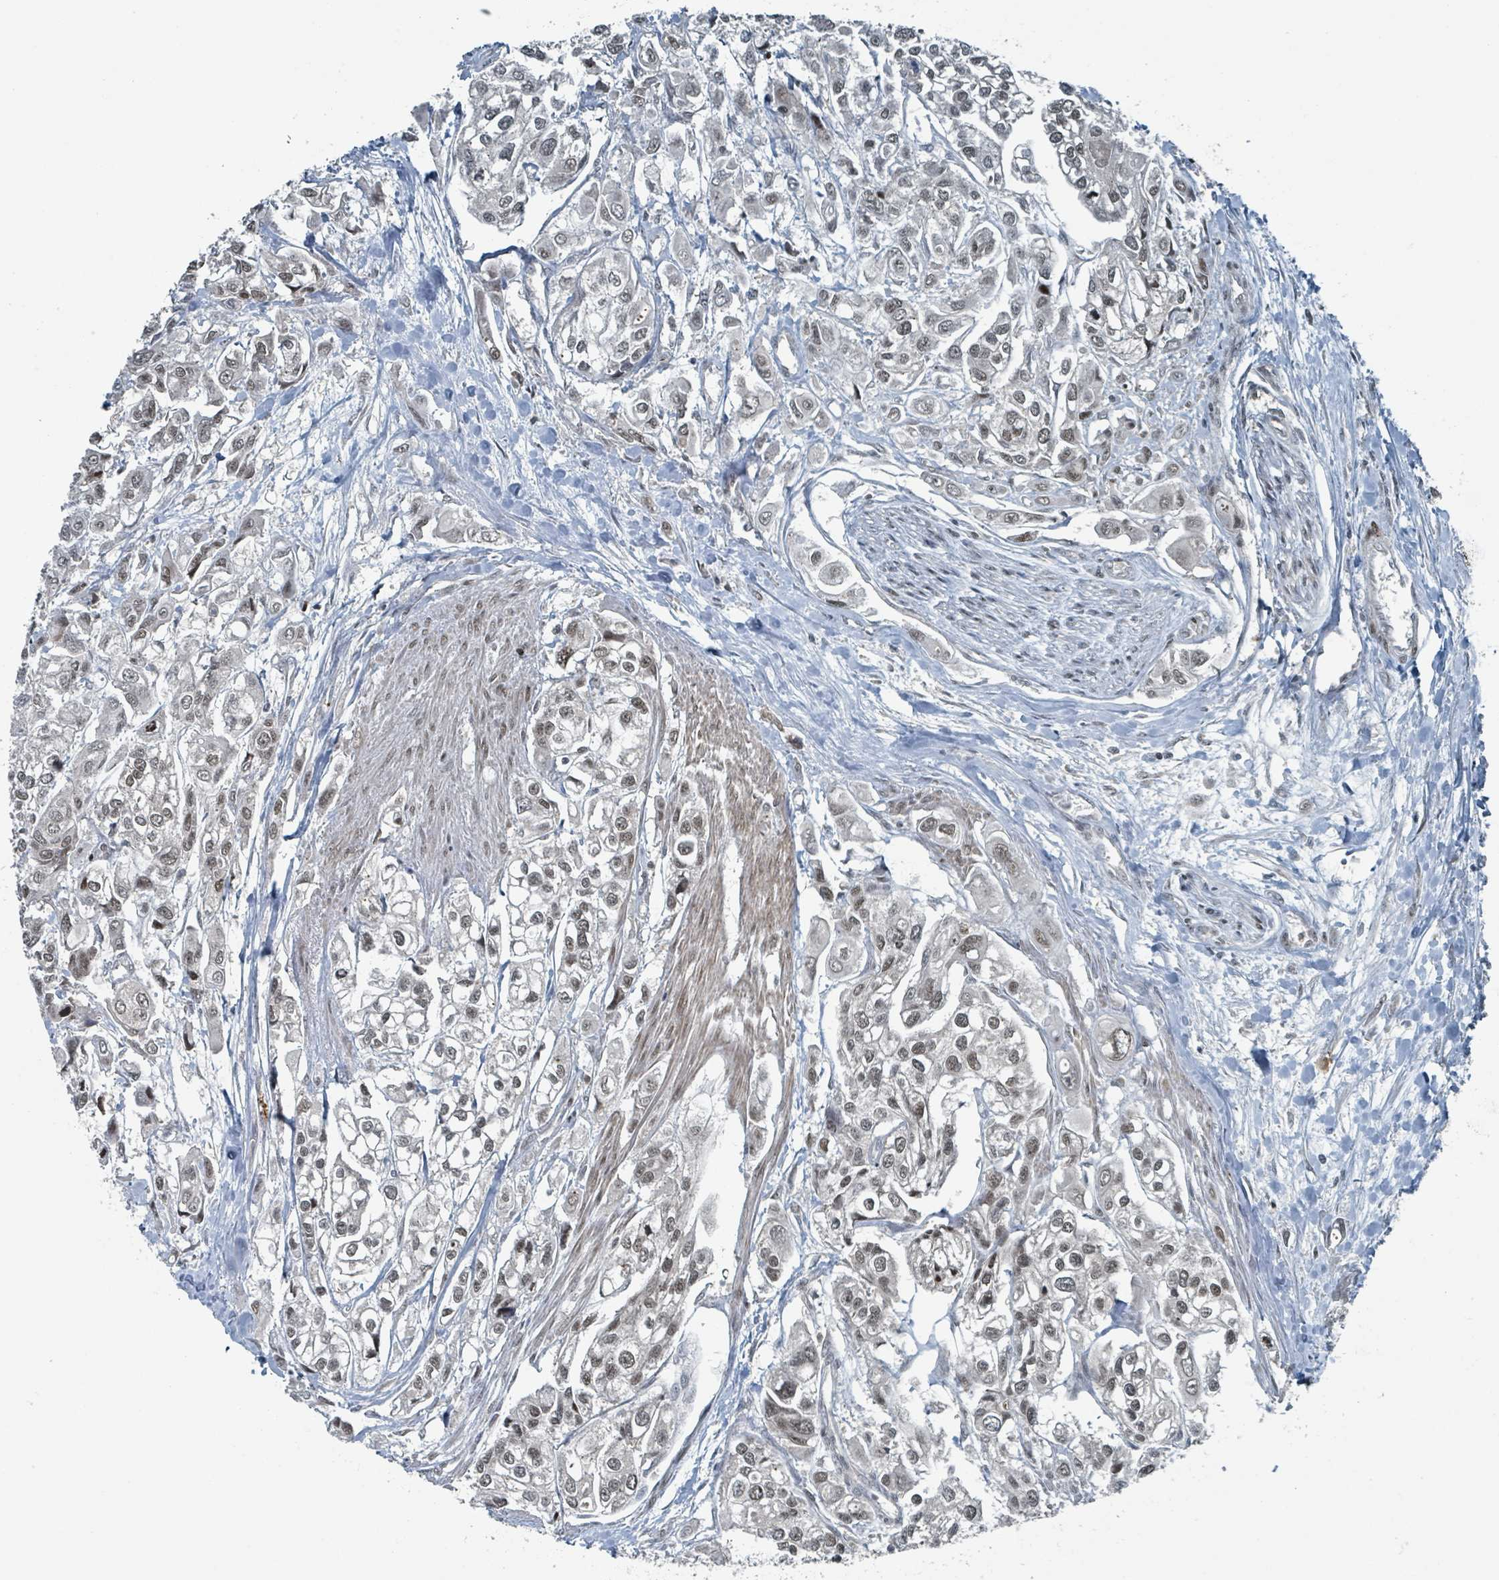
{"staining": {"intensity": "weak", "quantity": "25%-75%", "location": "nuclear"}, "tissue": "urothelial cancer", "cell_type": "Tumor cells", "image_type": "cancer", "snomed": [{"axis": "morphology", "description": "Urothelial carcinoma, High grade"}, {"axis": "topography", "description": "Urinary bladder"}], "caption": "This histopathology image reveals IHC staining of high-grade urothelial carcinoma, with low weak nuclear expression in approximately 25%-75% of tumor cells.", "gene": "PHIP", "patient": {"sex": "male", "age": 67}}